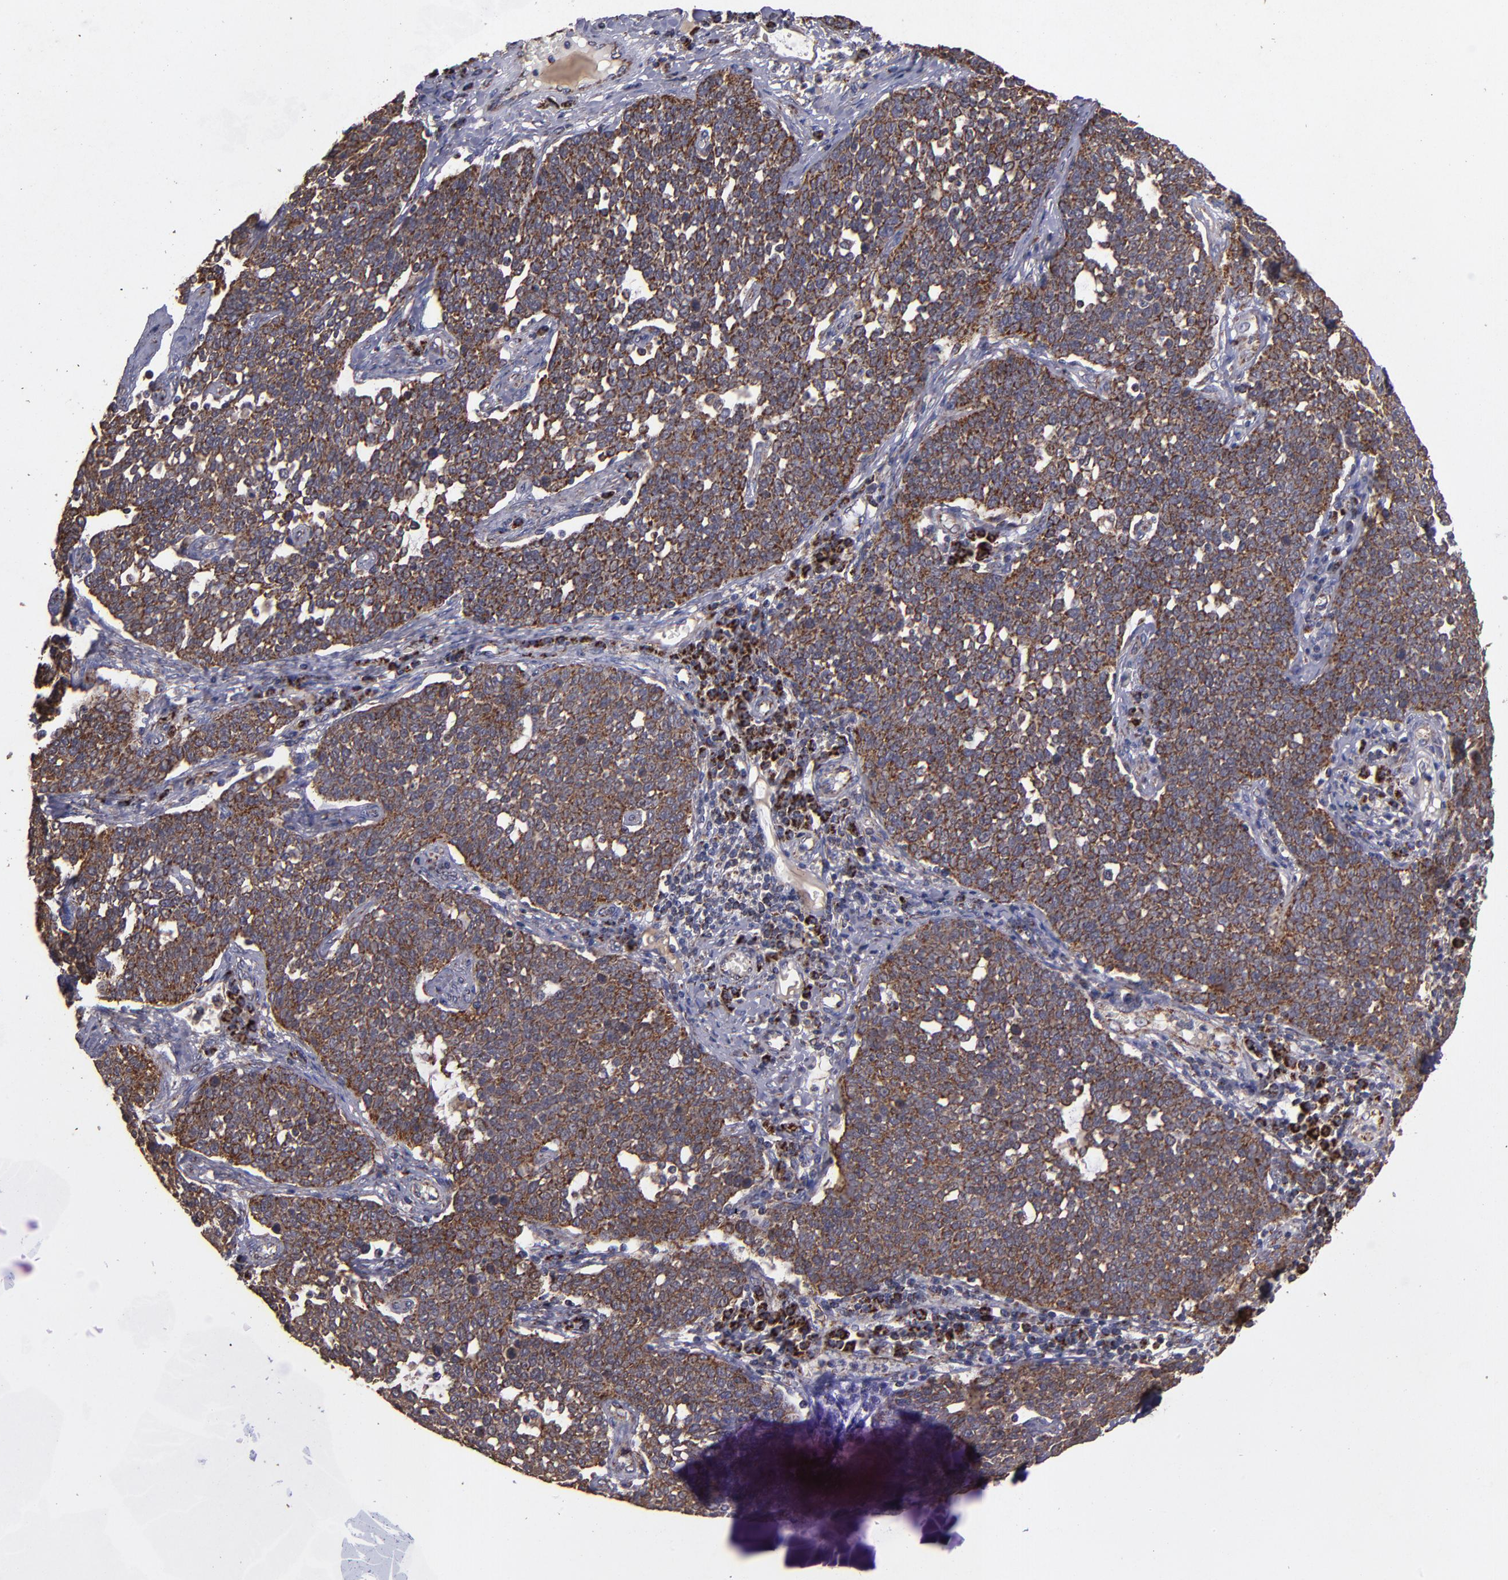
{"staining": {"intensity": "moderate", "quantity": ">75%", "location": "cytoplasmic/membranous"}, "tissue": "cervical cancer", "cell_type": "Tumor cells", "image_type": "cancer", "snomed": [{"axis": "morphology", "description": "Squamous cell carcinoma, NOS"}, {"axis": "topography", "description": "Cervix"}], "caption": "An image of cervical cancer (squamous cell carcinoma) stained for a protein shows moderate cytoplasmic/membranous brown staining in tumor cells. The protein of interest is stained brown, and the nuclei are stained in blue (DAB (3,3'-diaminobenzidine) IHC with brightfield microscopy, high magnification).", "gene": "TIMM9", "patient": {"sex": "female", "age": 34}}